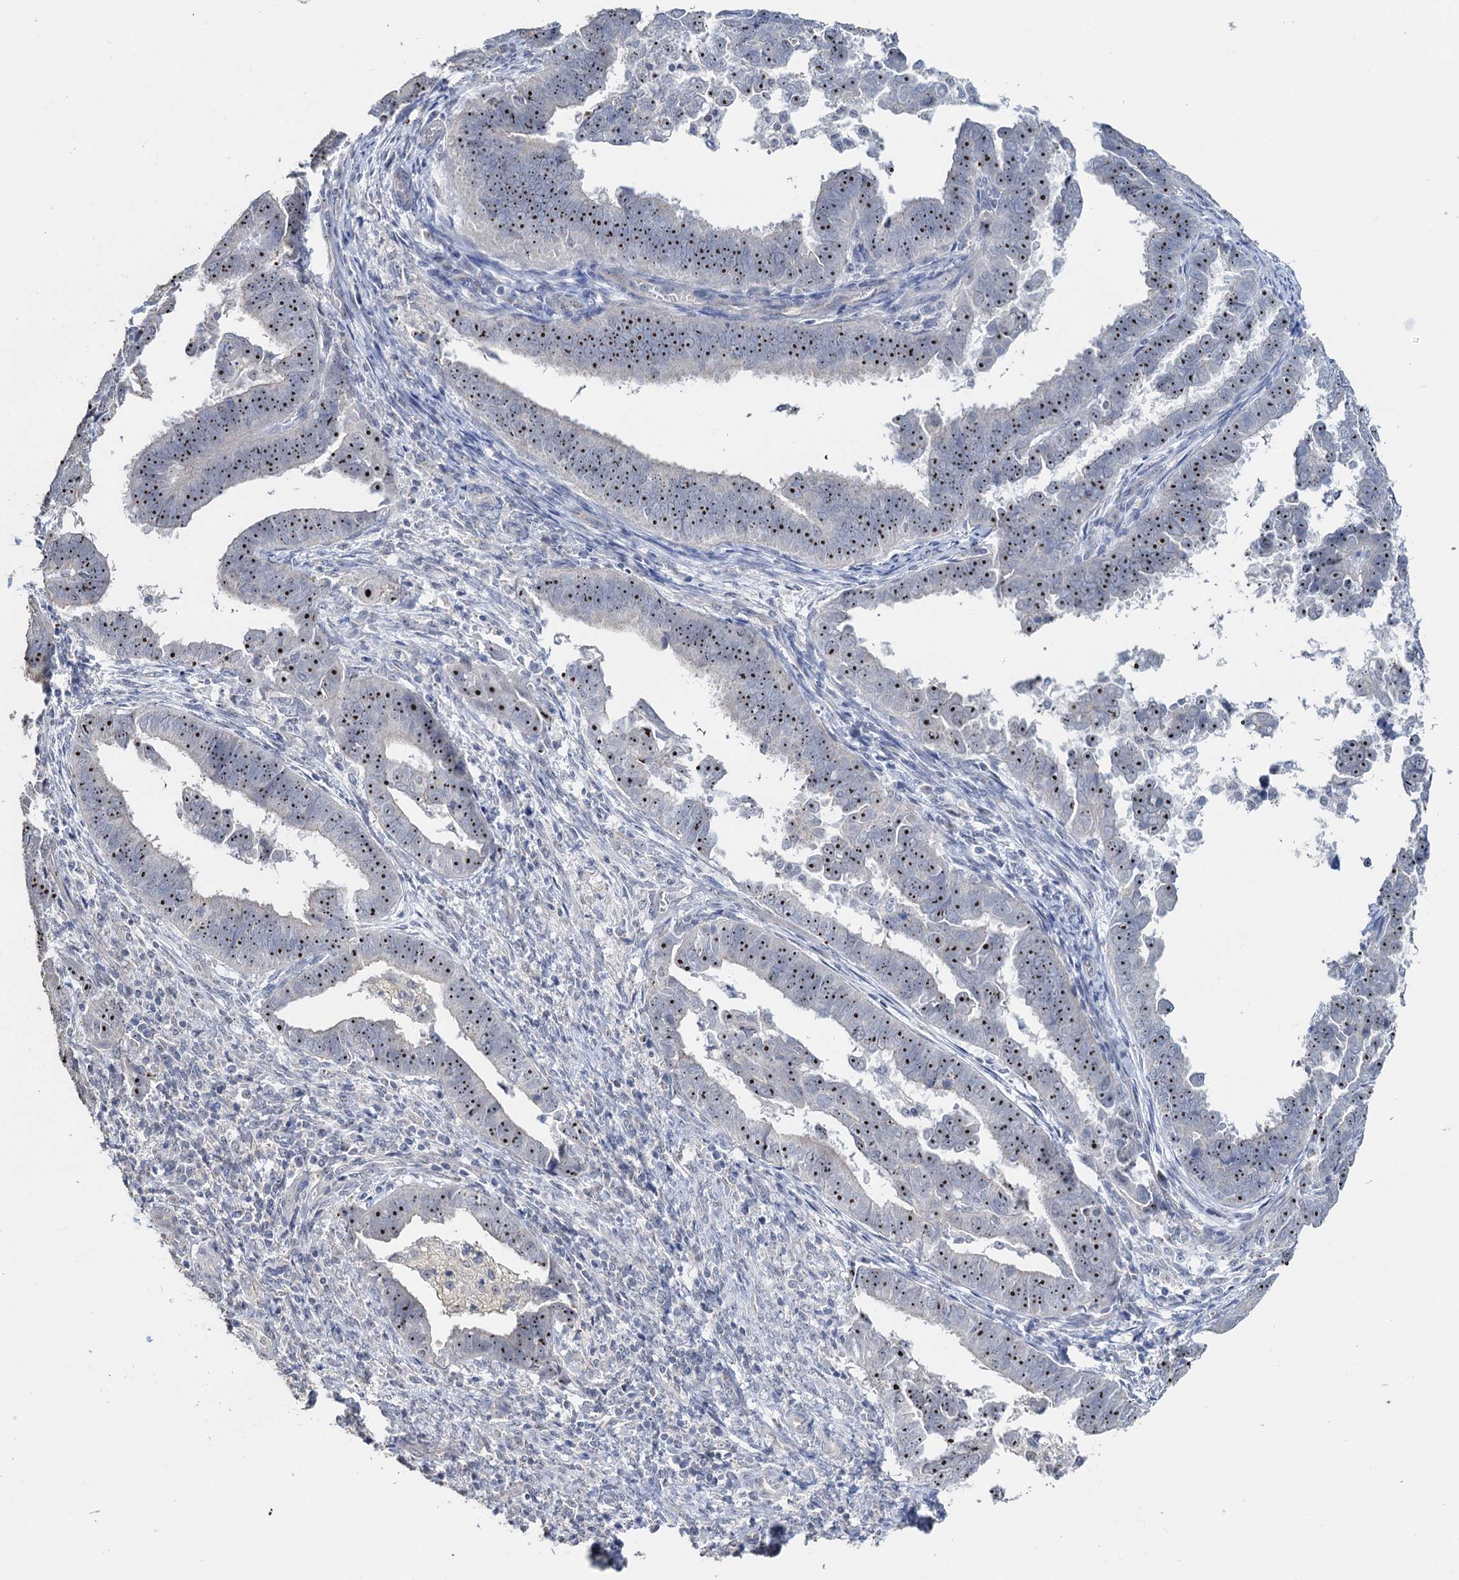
{"staining": {"intensity": "moderate", "quantity": ">75%", "location": "nuclear"}, "tissue": "endometrial cancer", "cell_type": "Tumor cells", "image_type": "cancer", "snomed": [{"axis": "morphology", "description": "Adenocarcinoma, NOS"}, {"axis": "topography", "description": "Endometrium"}], "caption": "Brown immunohistochemical staining in human endometrial cancer (adenocarcinoma) shows moderate nuclear positivity in approximately >75% of tumor cells.", "gene": "C2CD3", "patient": {"sex": "female", "age": 75}}